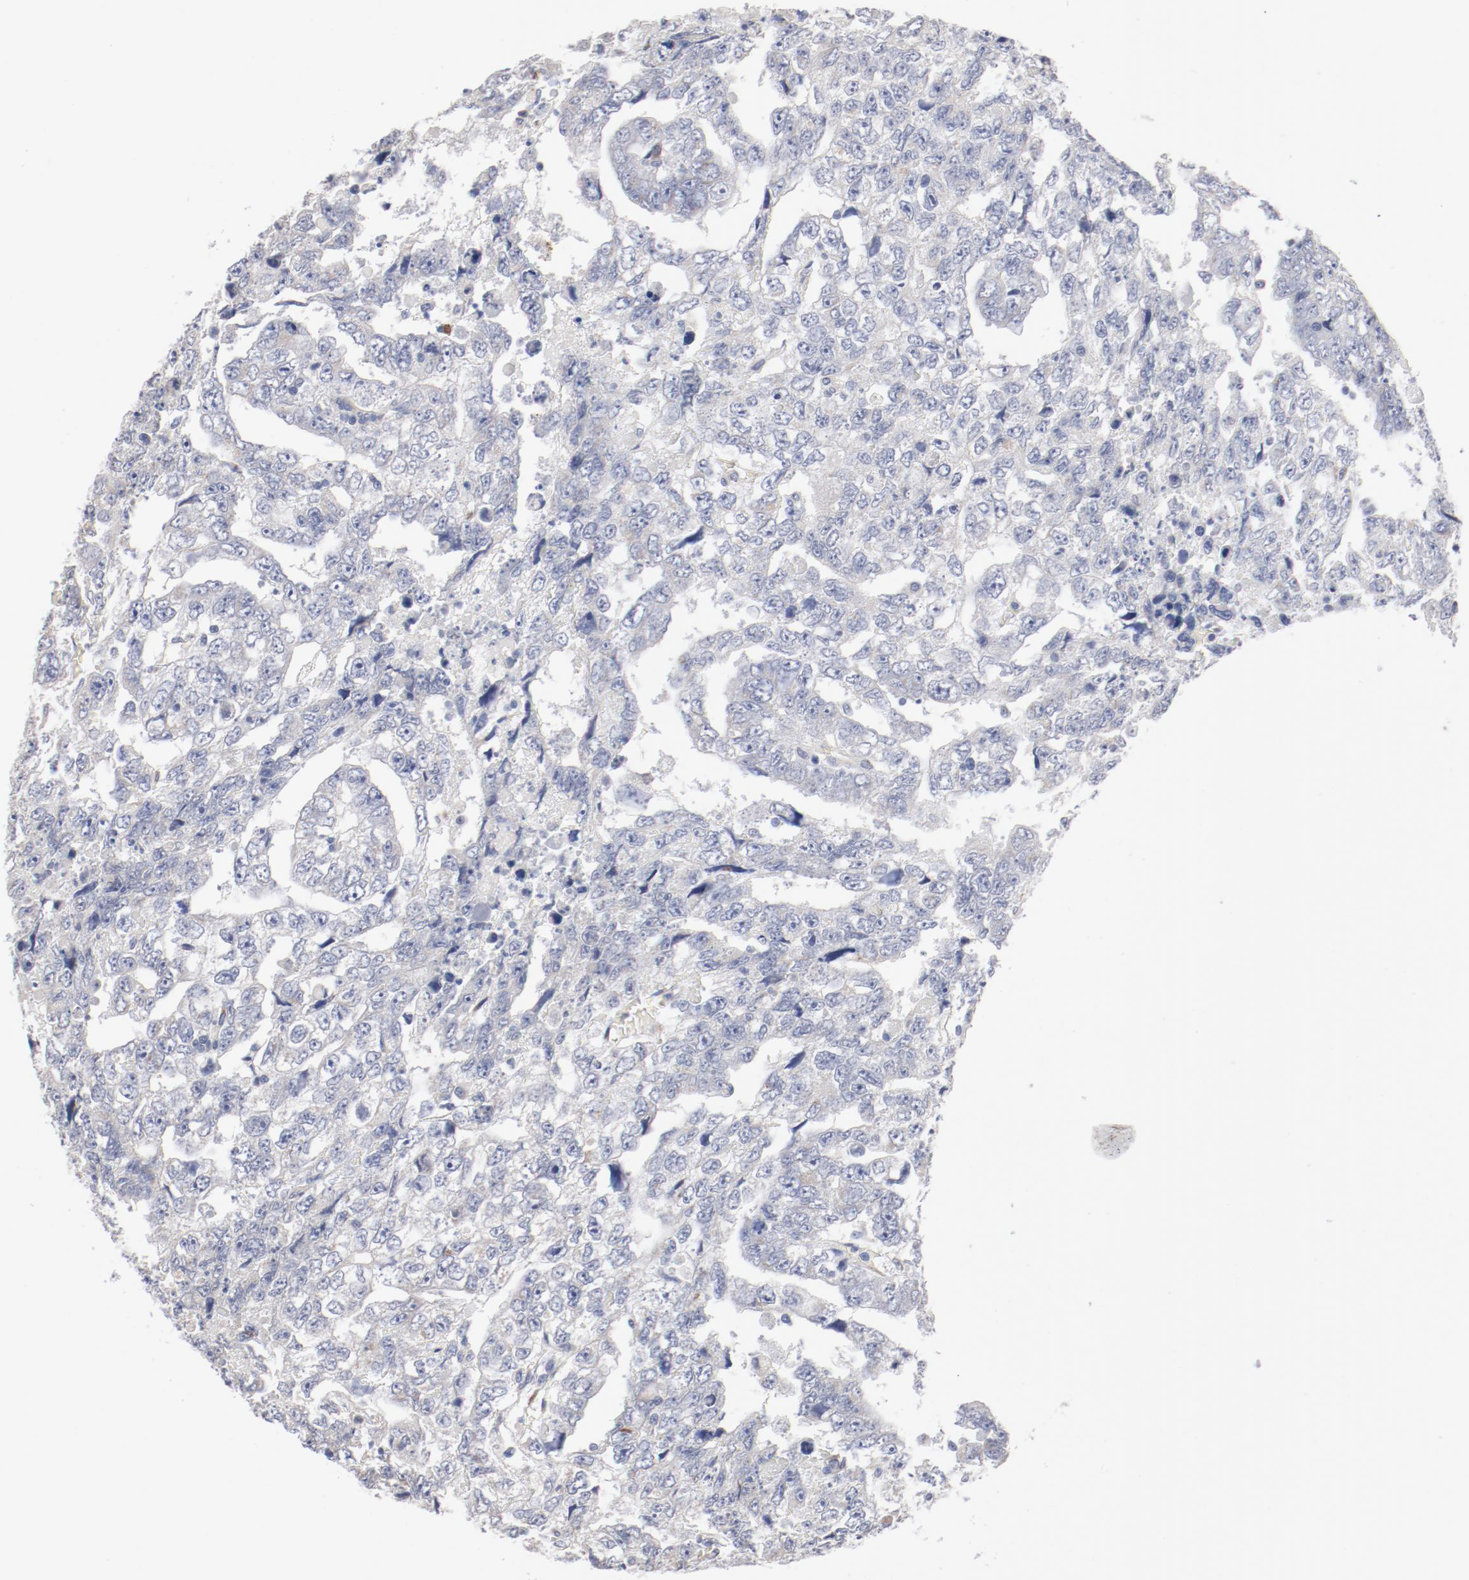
{"staining": {"intensity": "weak", "quantity": "<25%", "location": "cytoplasmic/membranous"}, "tissue": "testis cancer", "cell_type": "Tumor cells", "image_type": "cancer", "snomed": [{"axis": "morphology", "description": "Carcinoma, Embryonal, NOS"}, {"axis": "topography", "description": "Testis"}], "caption": "Tumor cells are negative for brown protein staining in testis cancer.", "gene": "AK7", "patient": {"sex": "male", "age": 36}}